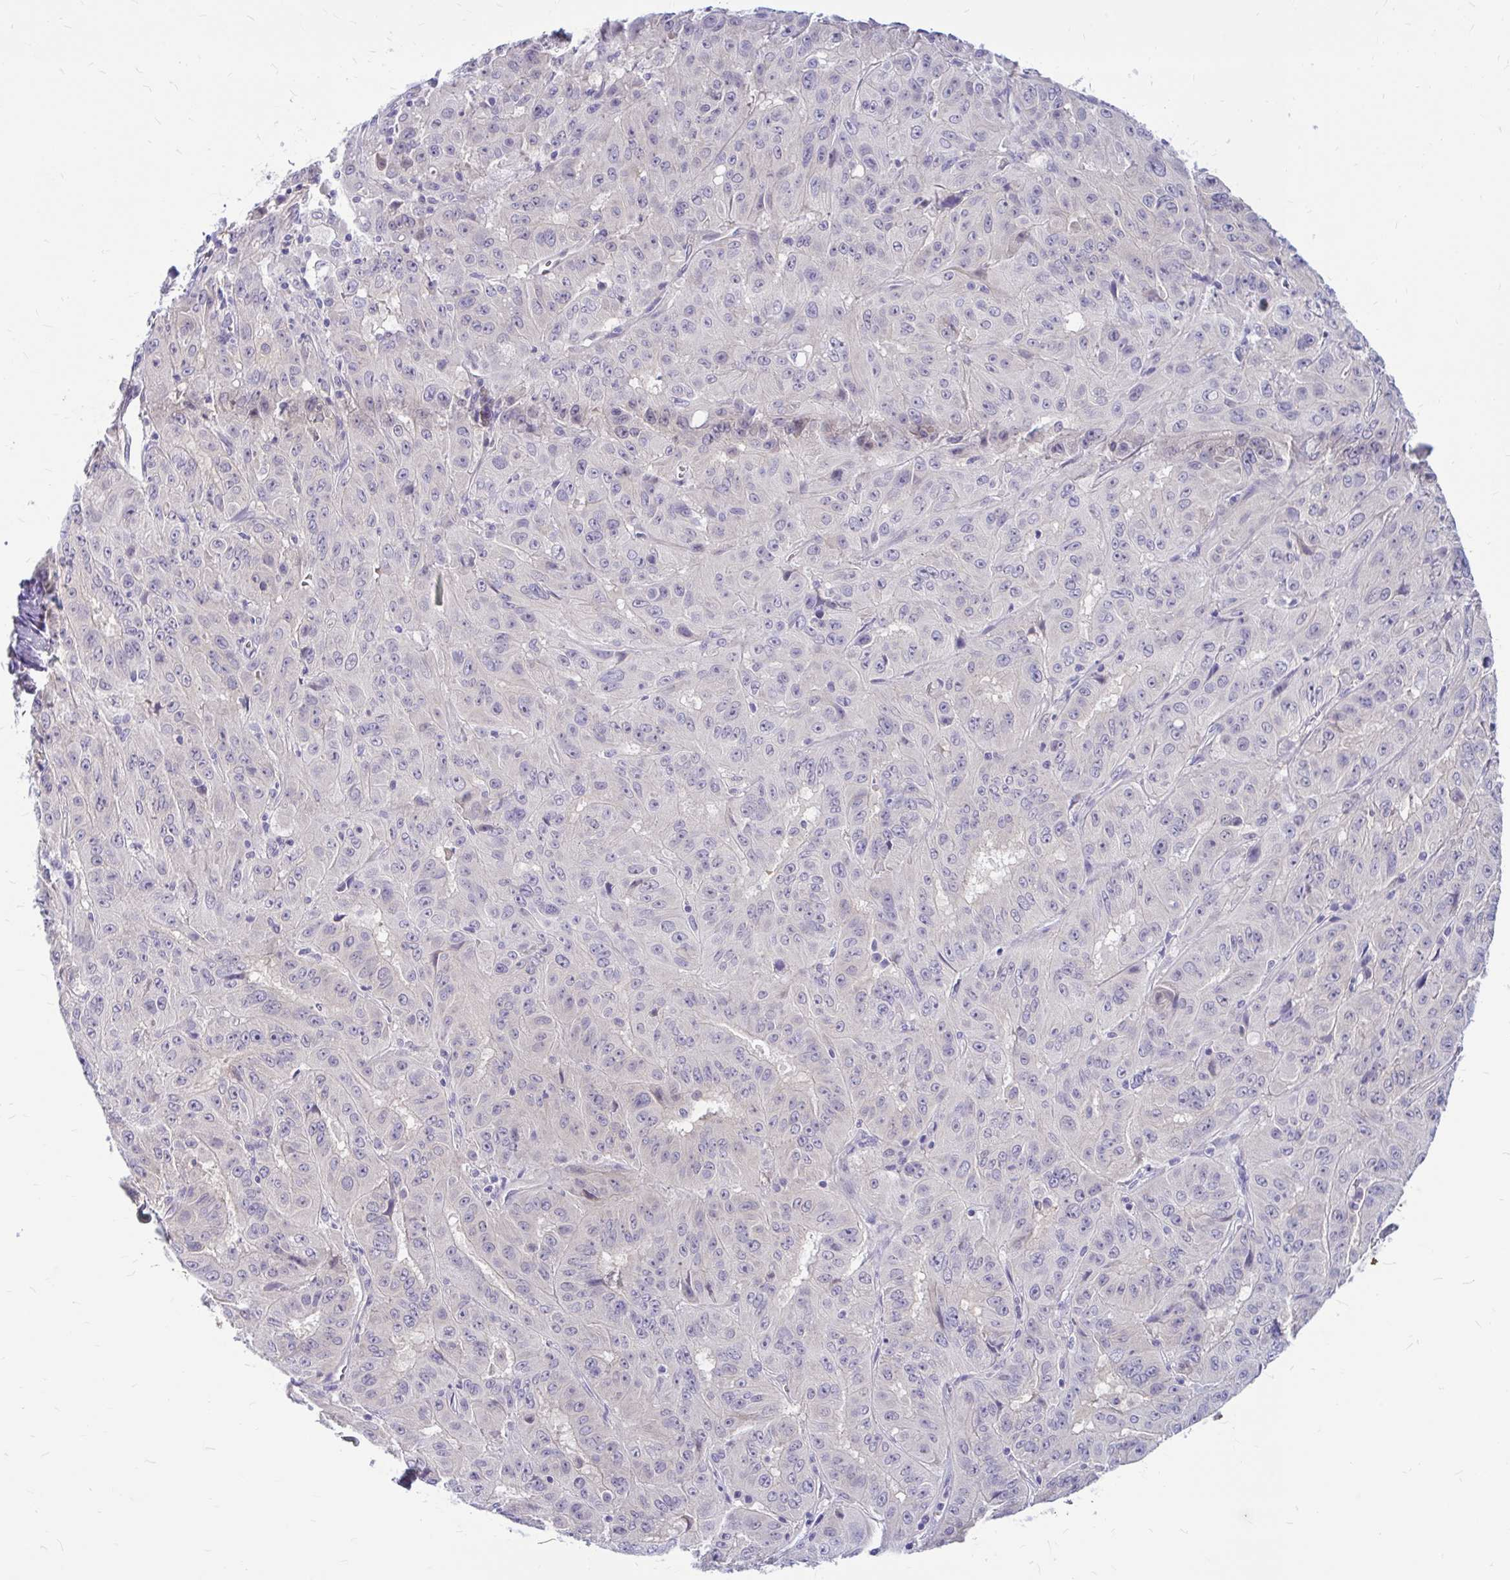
{"staining": {"intensity": "negative", "quantity": "none", "location": "none"}, "tissue": "pancreatic cancer", "cell_type": "Tumor cells", "image_type": "cancer", "snomed": [{"axis": "morphology", "description": "Adenocarcinoma, NOS"}, {"axis": "topography", "description": "Pancreas"}], "caption": "Immunohistochemistry image of neoplastic tissue: human pancreatic cancer (adenocarcinoma) stained with DAB (3,3'-diaminobenzidine) shows no significant protein expression in tumor cells. (DAB IHC with hematoxylin counter stain).", "gene": "MAP1LC3A", "patient": {"sex": "male", "age": 63}}